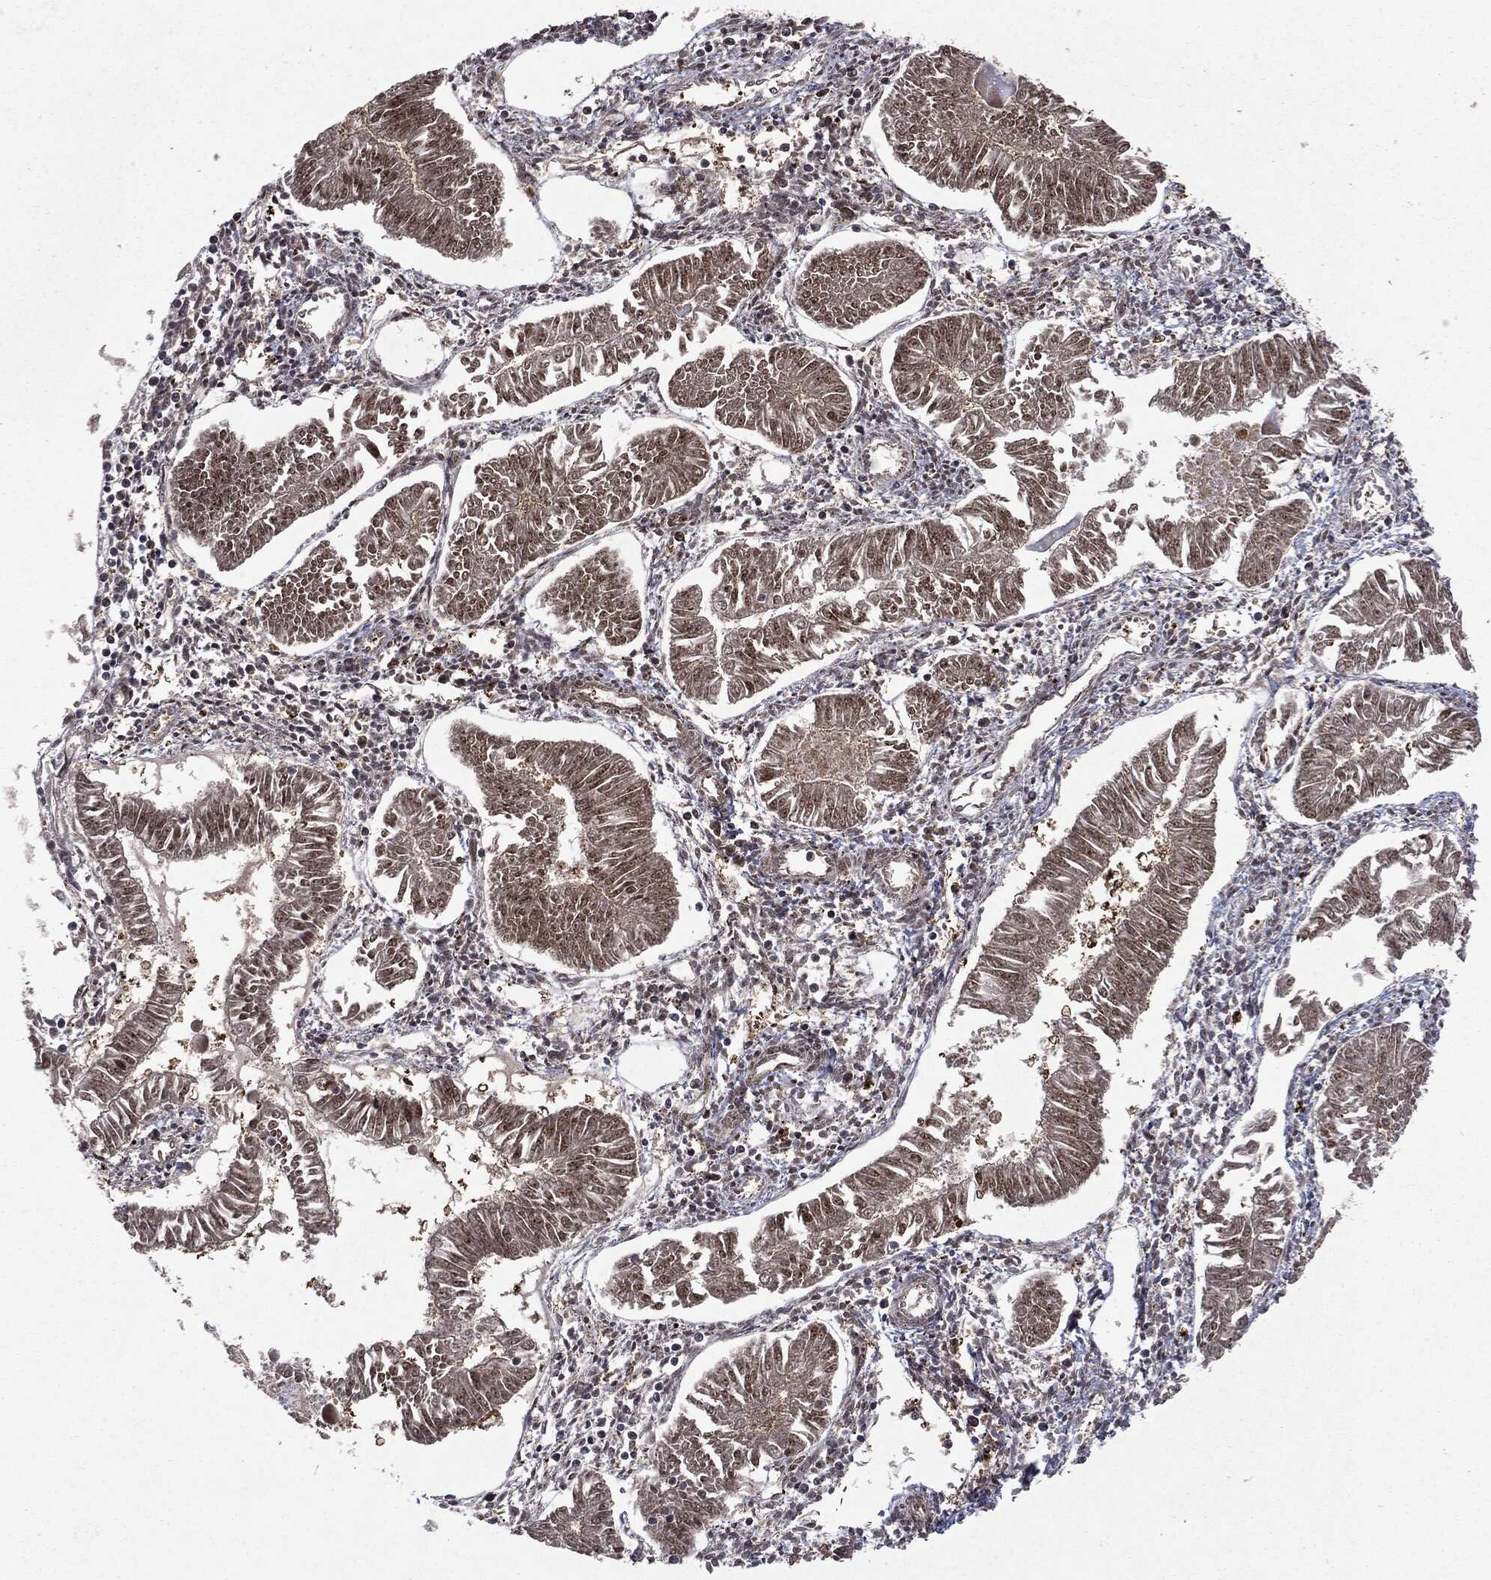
{"staining": {"intensity": "weak", "quantity": "25%-75%", "location": "cytoplasmic/membranous"}, "tissue": "endometrial cancer", "cell_type": "Tumor cells", "image_type": "cancer", "snomed": [{"axis": "morphology", "description": "Adenocarcinoma, NOS"}, {"axis": "topography", "description": "Endometrium"}], "caption": "Brown immunohistochemical staining in human endometrial cancer displays weak cytoplasmic/membranous staining in about 25%-75% of tumor cells.", "gene": "OTUB1", "patient": {"sex": "female", "age": 53}}